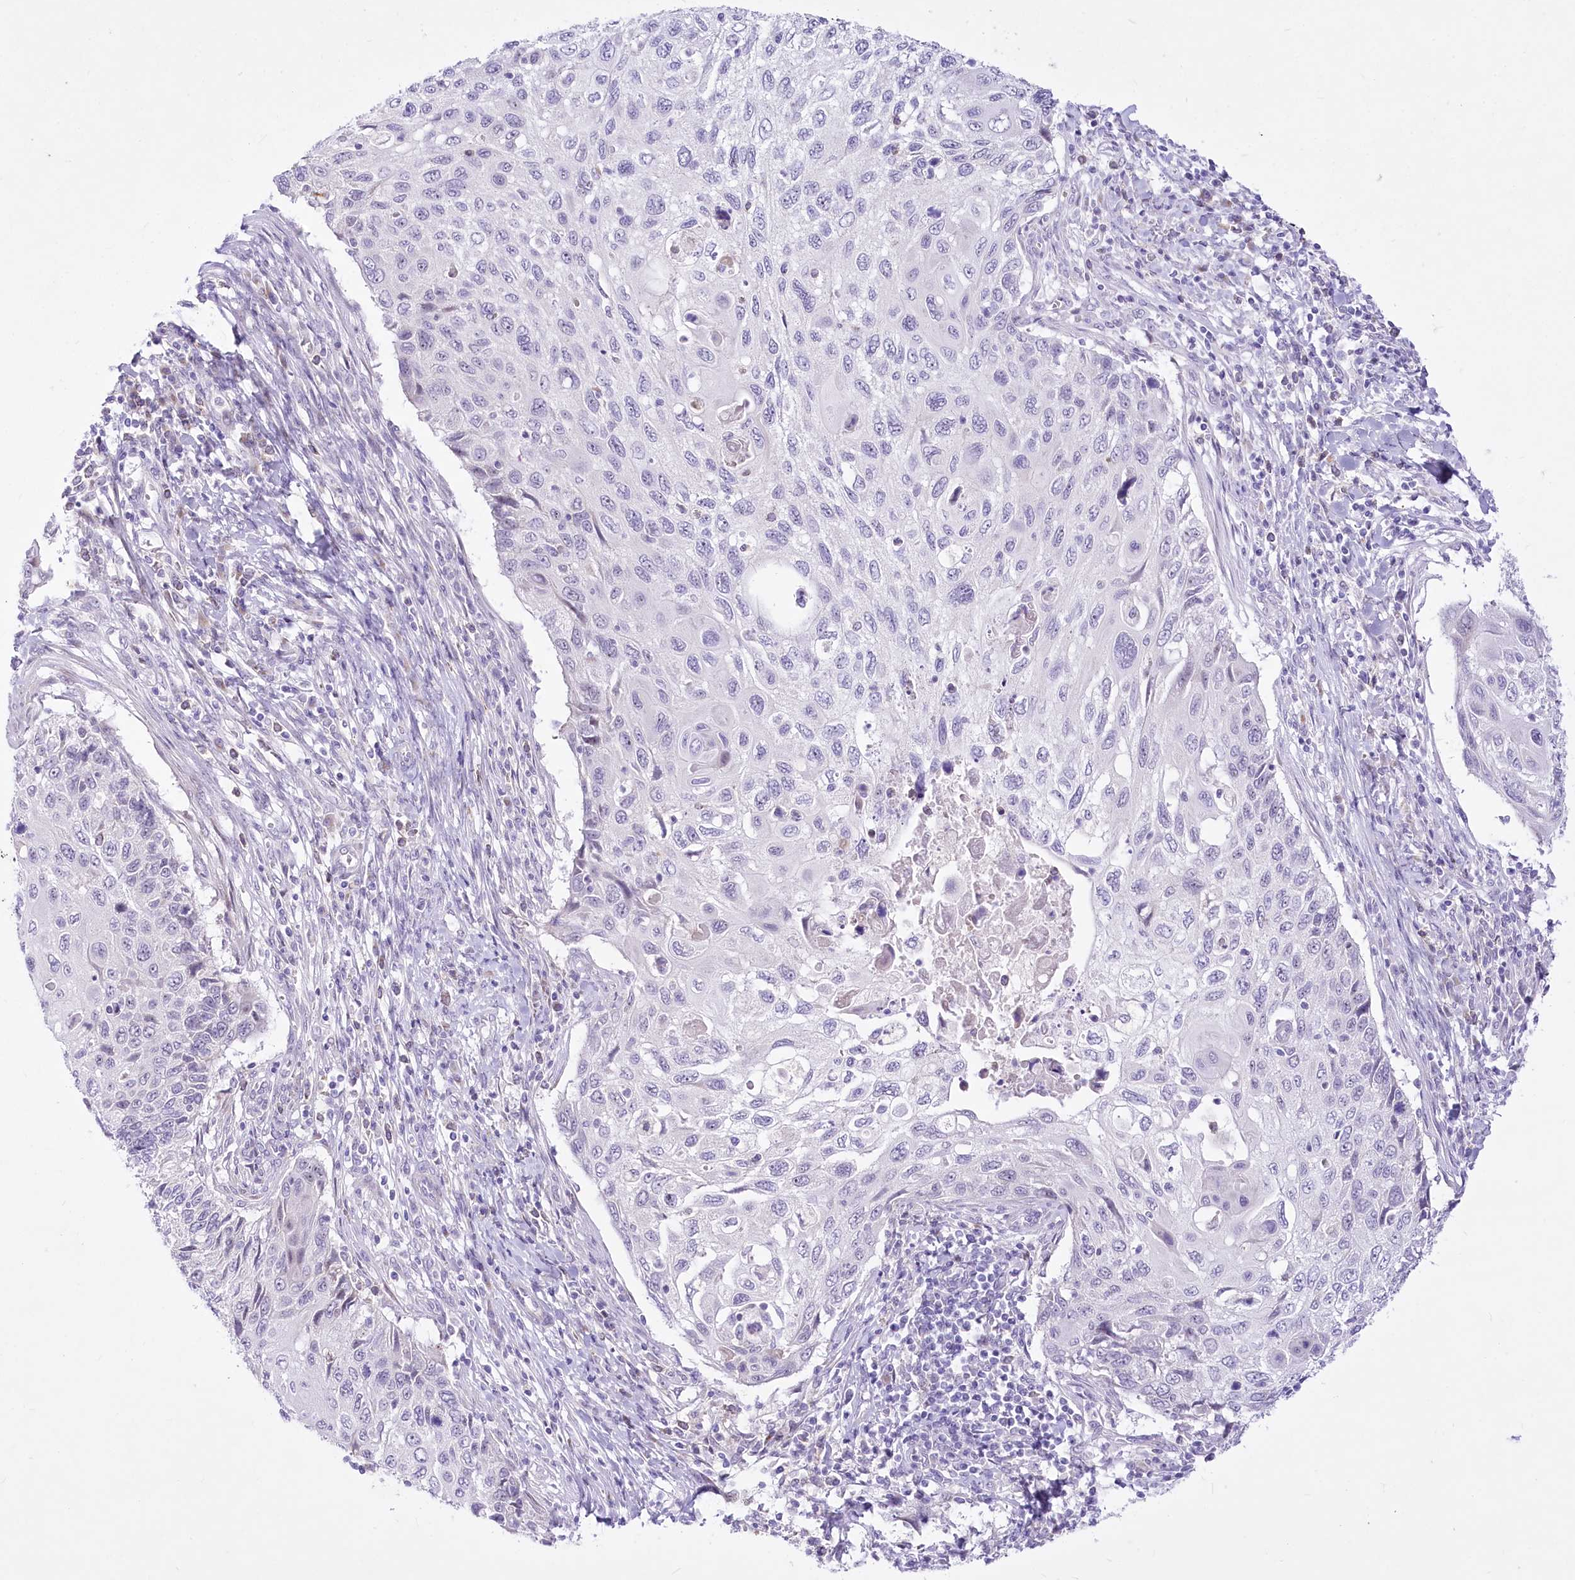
{"staining": {"intensity": "negative", "quantity": "none", "location": "none"}, "tissue": "cervical cancer", "cell_type": "Tumor cells", "image_type": "cancer", "snomed": [{"axis": "morphology", "description": "Squamous cell carcinoma, NOS"}, {"axis": "topography", "description": "Cervix"}], "caption": "Cervical cancer (squamous cell carcinoma) stained for a protein using immunohistochemistry (IHC) shows no staining tumor cells.", "gene": "BEND7", "patient": {"sex": "female", "age": 70}}